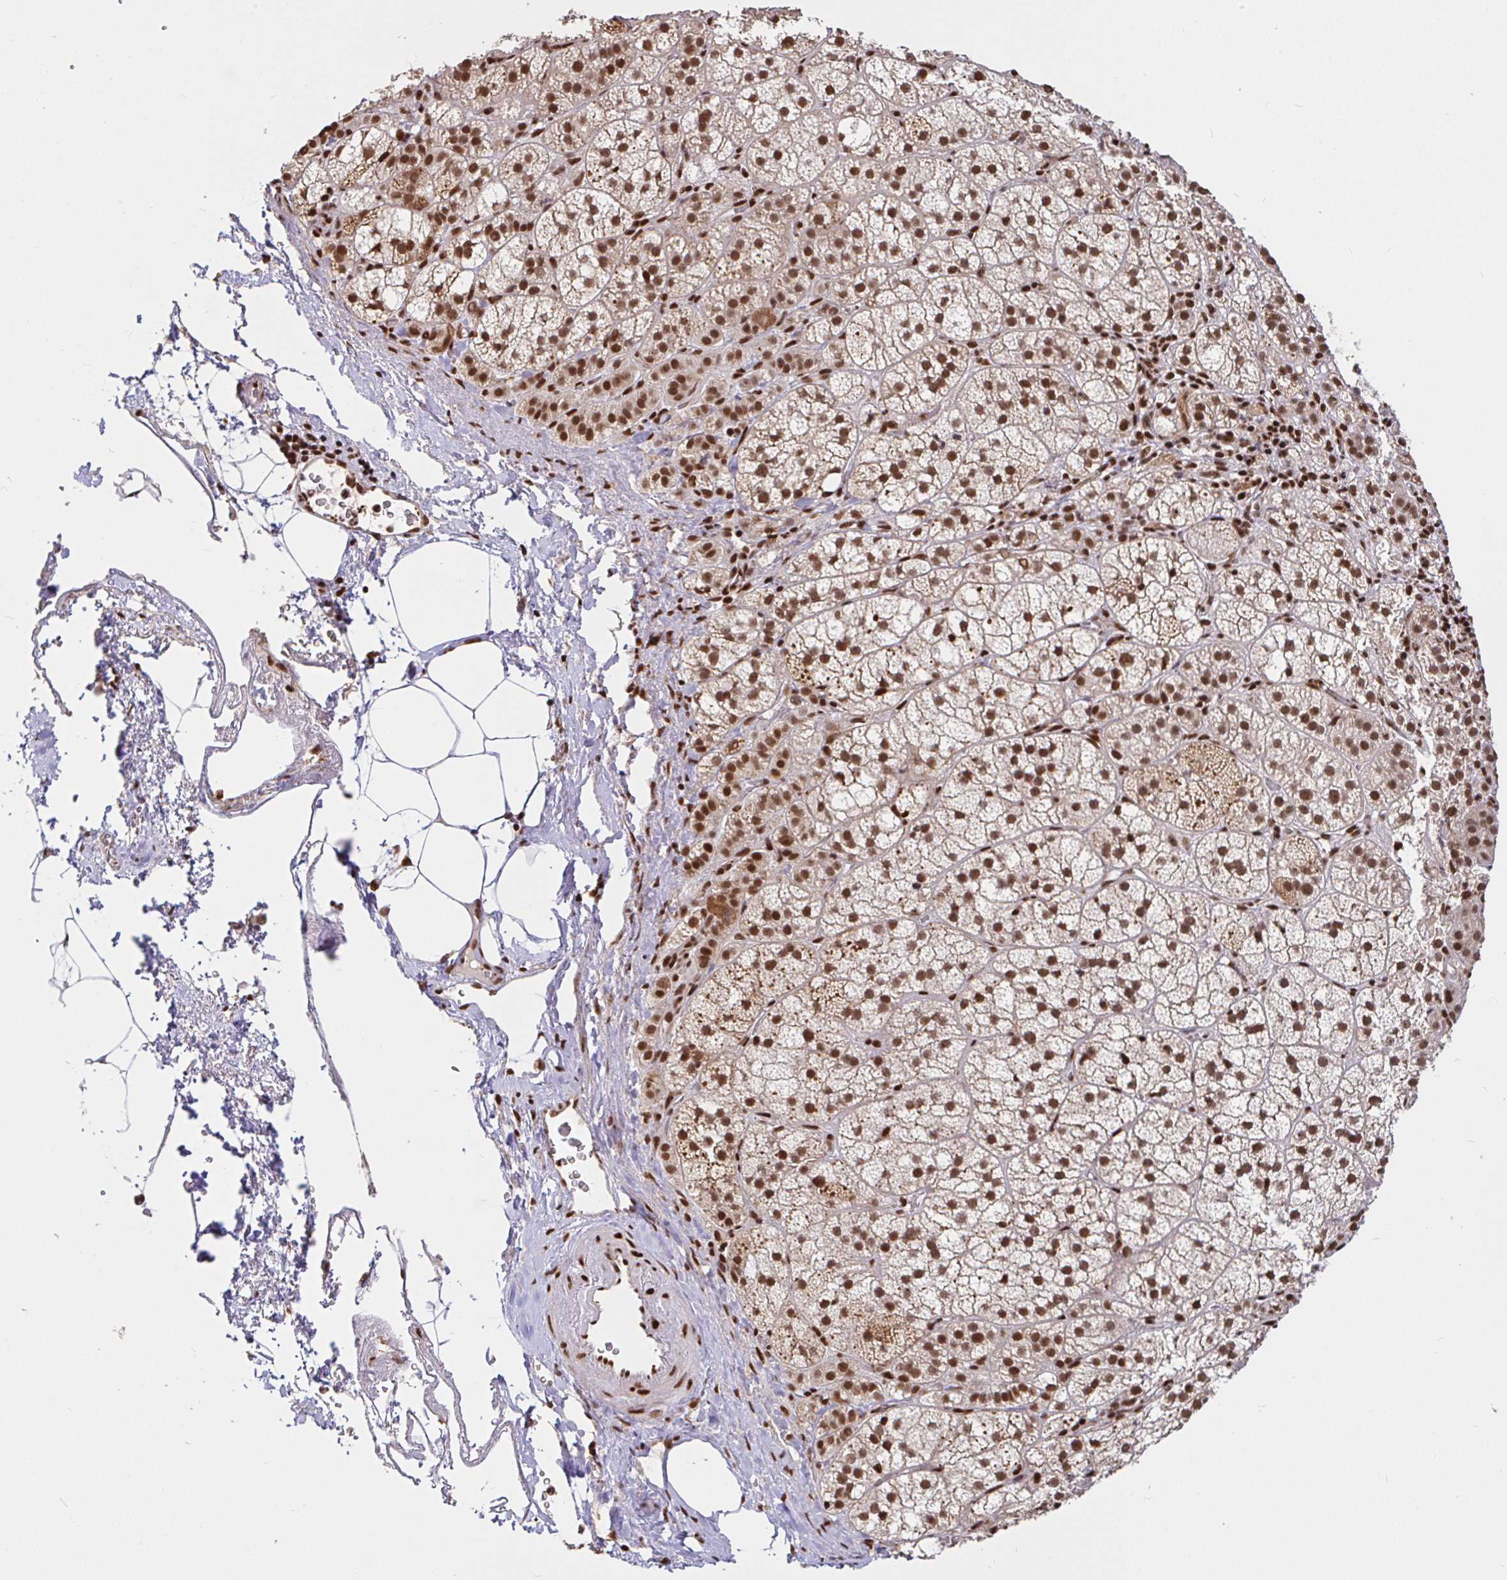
{"staining": {"intensity": "strong", "quantity": ">75%", "location": "nuclear"}, "tissue": "adrenal gland", "cell_type": "Glandular cells", "image_type": "normal", "snomed": [{"axis": "morphology", "description": "Normal tissue, NOS"}, {"axis": "topography", "description": "Adrenal gland"}], "caption": "IHC histopathology image of normal adrenal gland stained for a protein (brown), which exhibits high levels of strong nuclear expression in approximately >75% of glandular cells.", "gene": "SP3", "patient": {"sex": "female", "age": 60}}